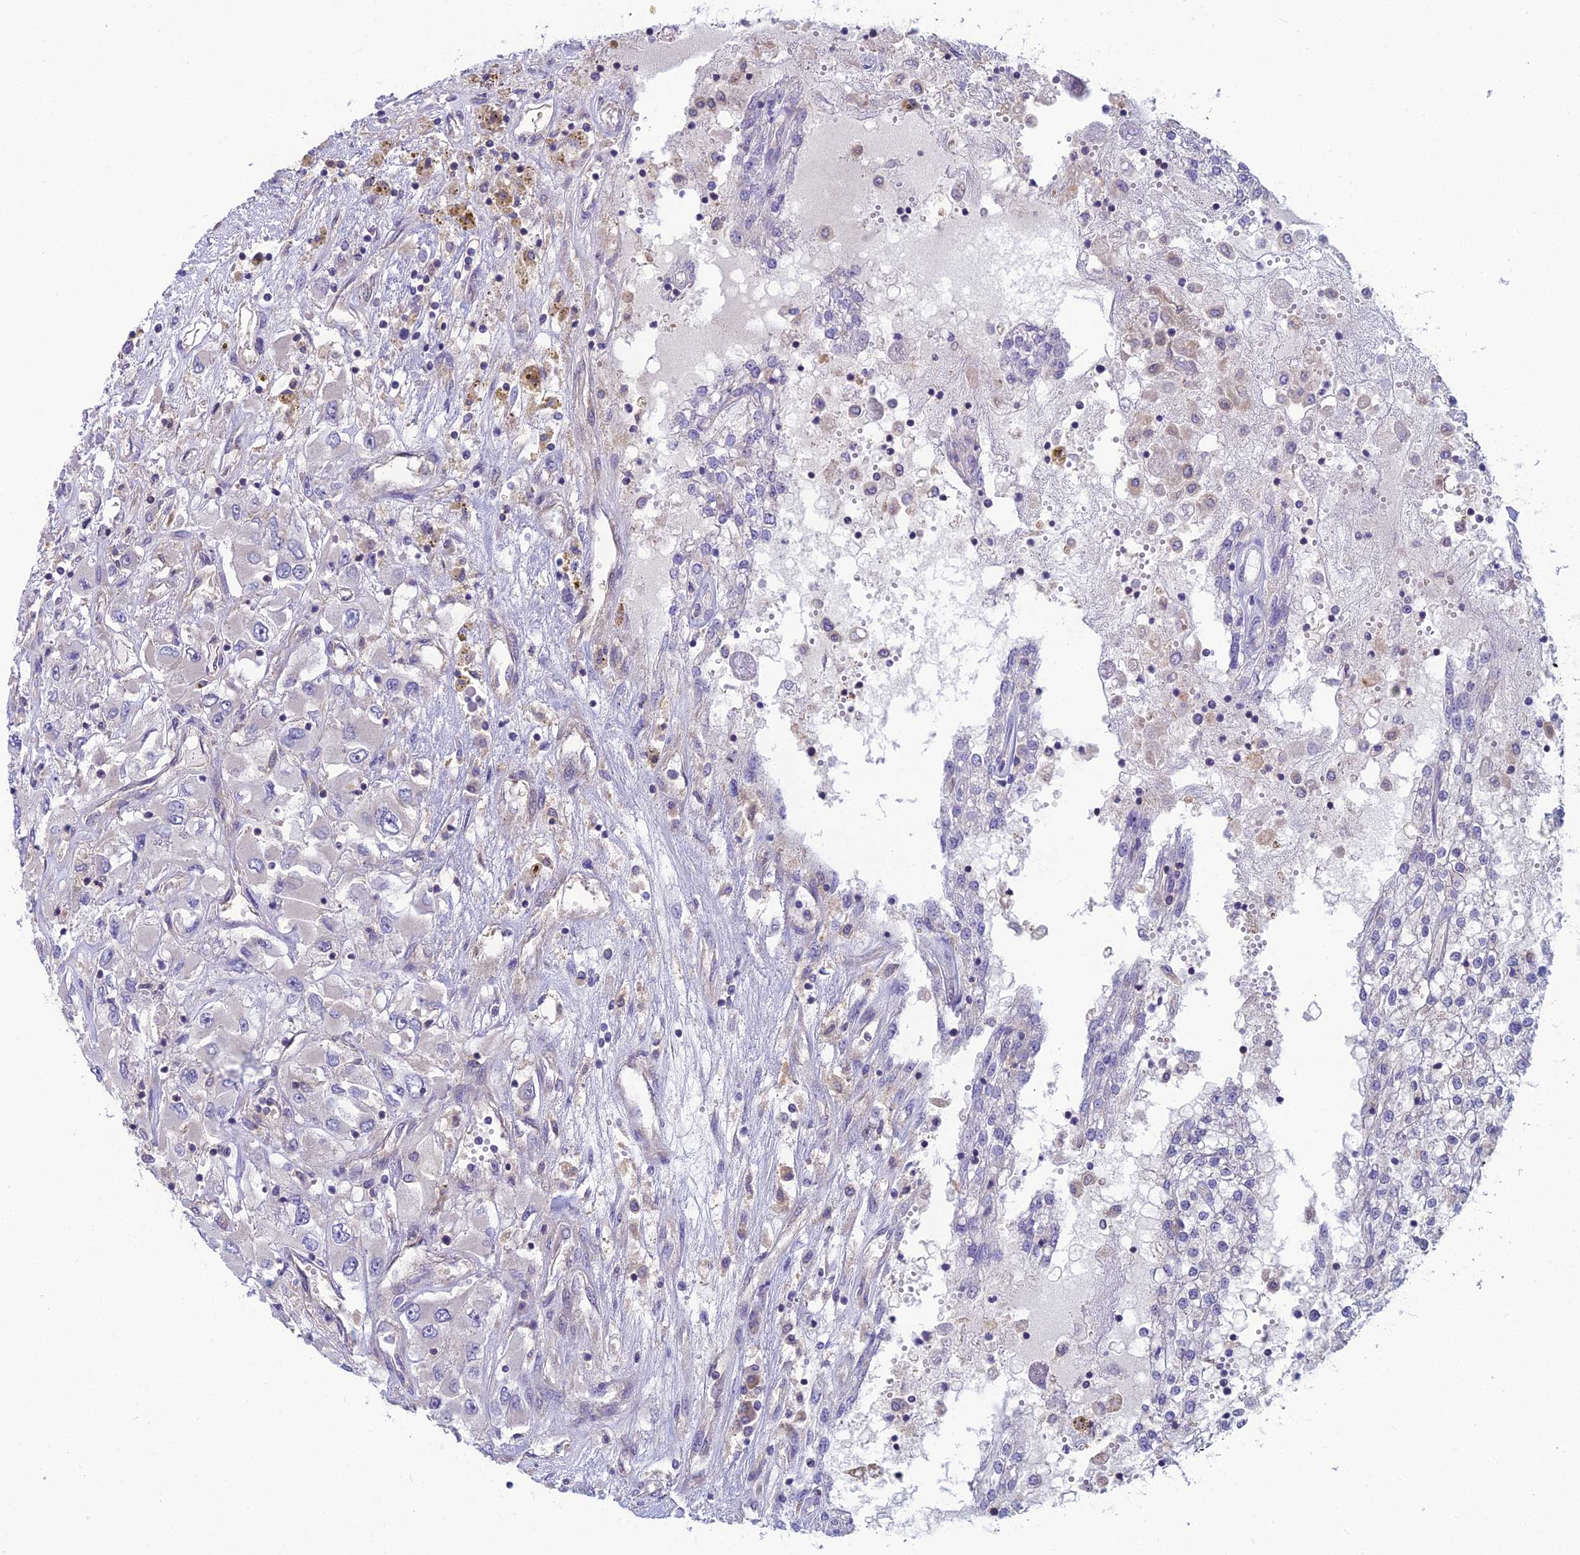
{"staining": {"intensity": "negative", "quantity": "none", "location": "none"}, "tissue": "renal cancer", "cell_type": "Tumor cells", "image_type": "cancer", "snomed": [{"axis": "morphology", "description": "Adenocarcinoma, NOS"}, {"axis": "topography", "description": "Kidney"}], "caption": "Renal adenocarcinoma stained for a protein using IHC reveals no expression tumor cells.", "gene": "MVD", "patient": {"sex": "female", "age": 52}}